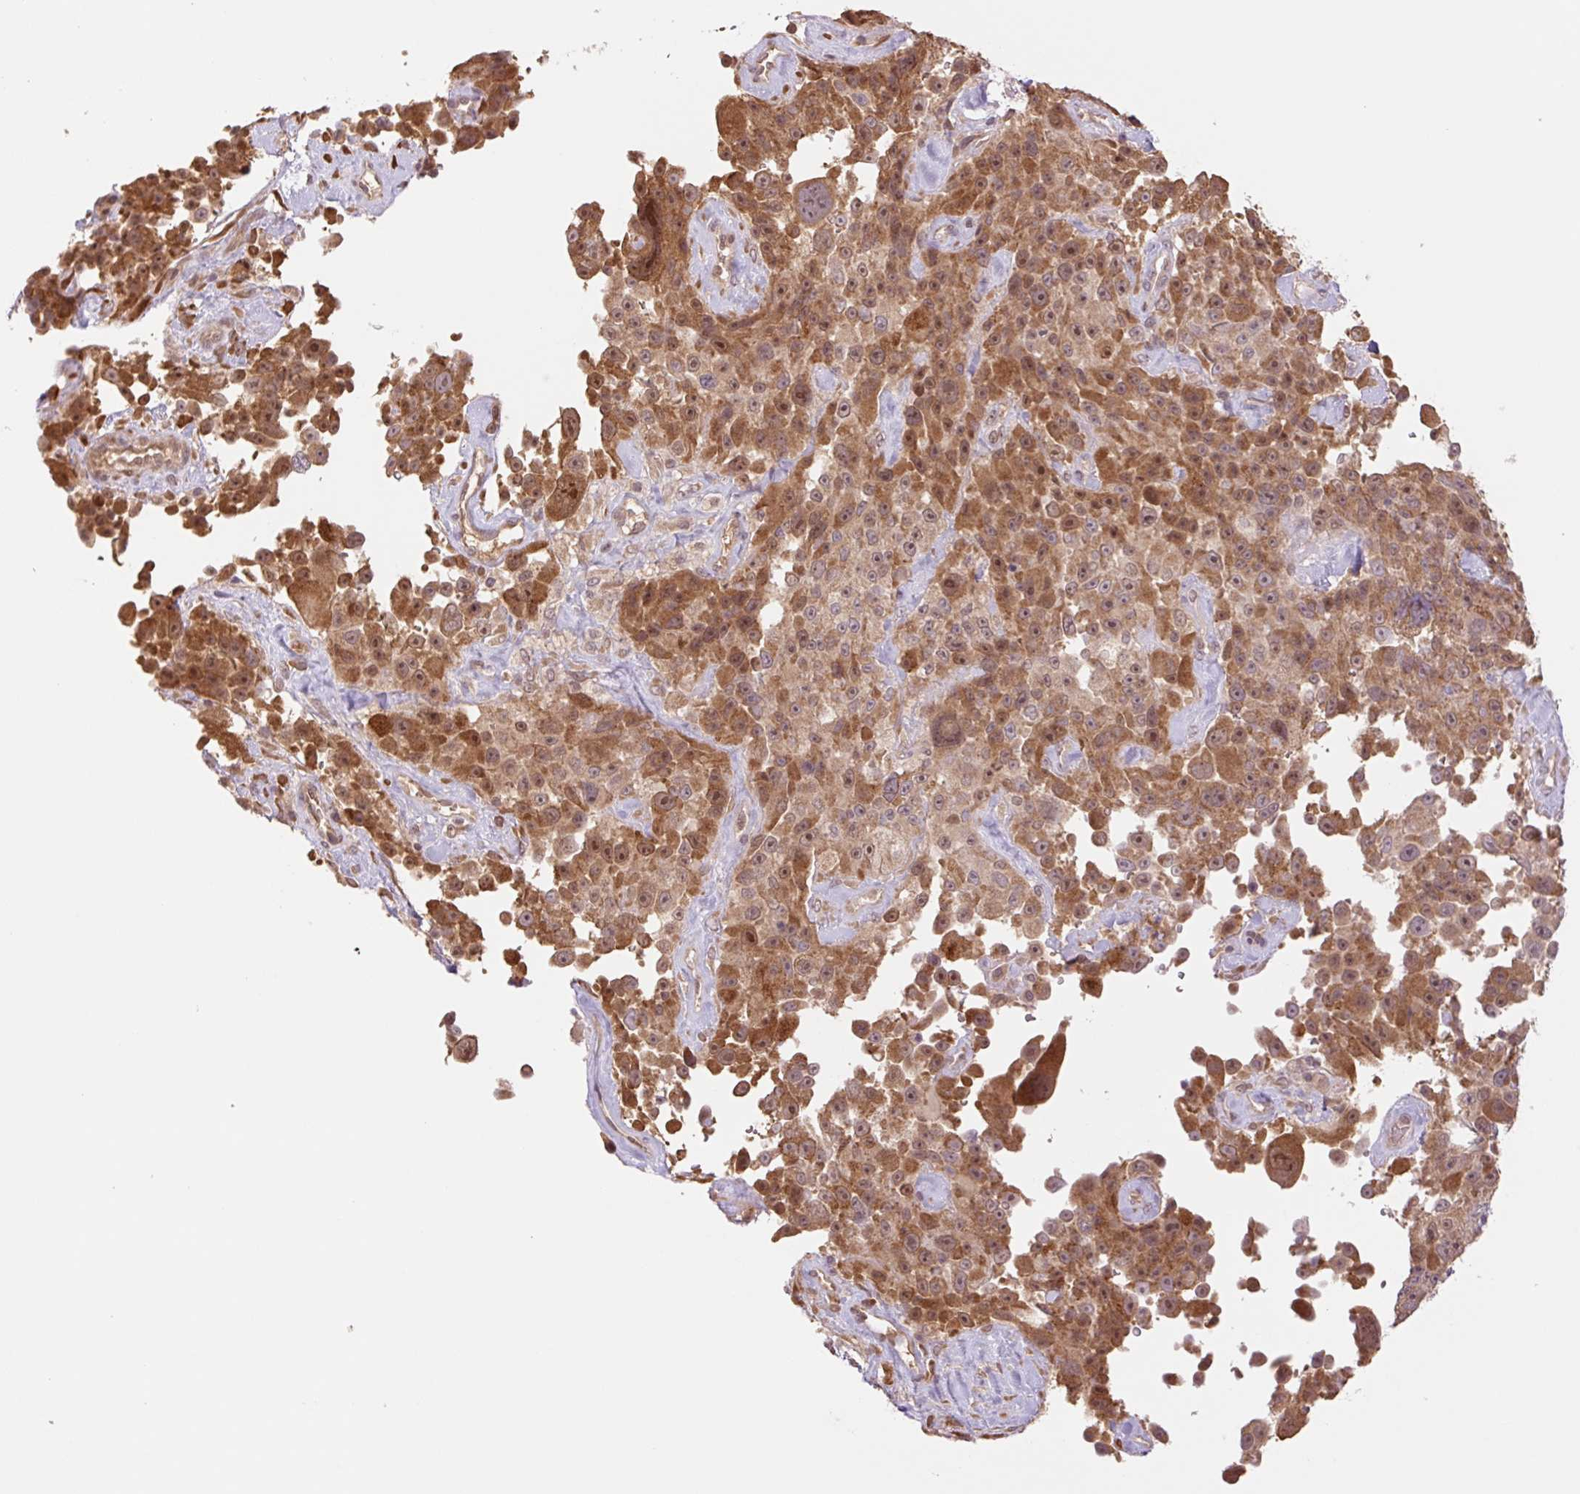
{"staining": {"intensity": "strong", "quantity": ">75%", "location": "cytoplasmic/membranous,nuclear"}, "tissue": "melanoma", "cell_type": "Tumor cells", "image_type": "cancer", "snomed": [{"axis": "morphology", "description": "Malignant melanoma, Metastatic site"}, {"axis": "topography", "description": "Lymph node"}], "caption": "Strong cytoplasmic/membranous and nuclear positivity is appreciated in about >75% of tumor cells in melanoma.", "gene": "YJU2B", "patient": {"sex": "male", "age": 62}}